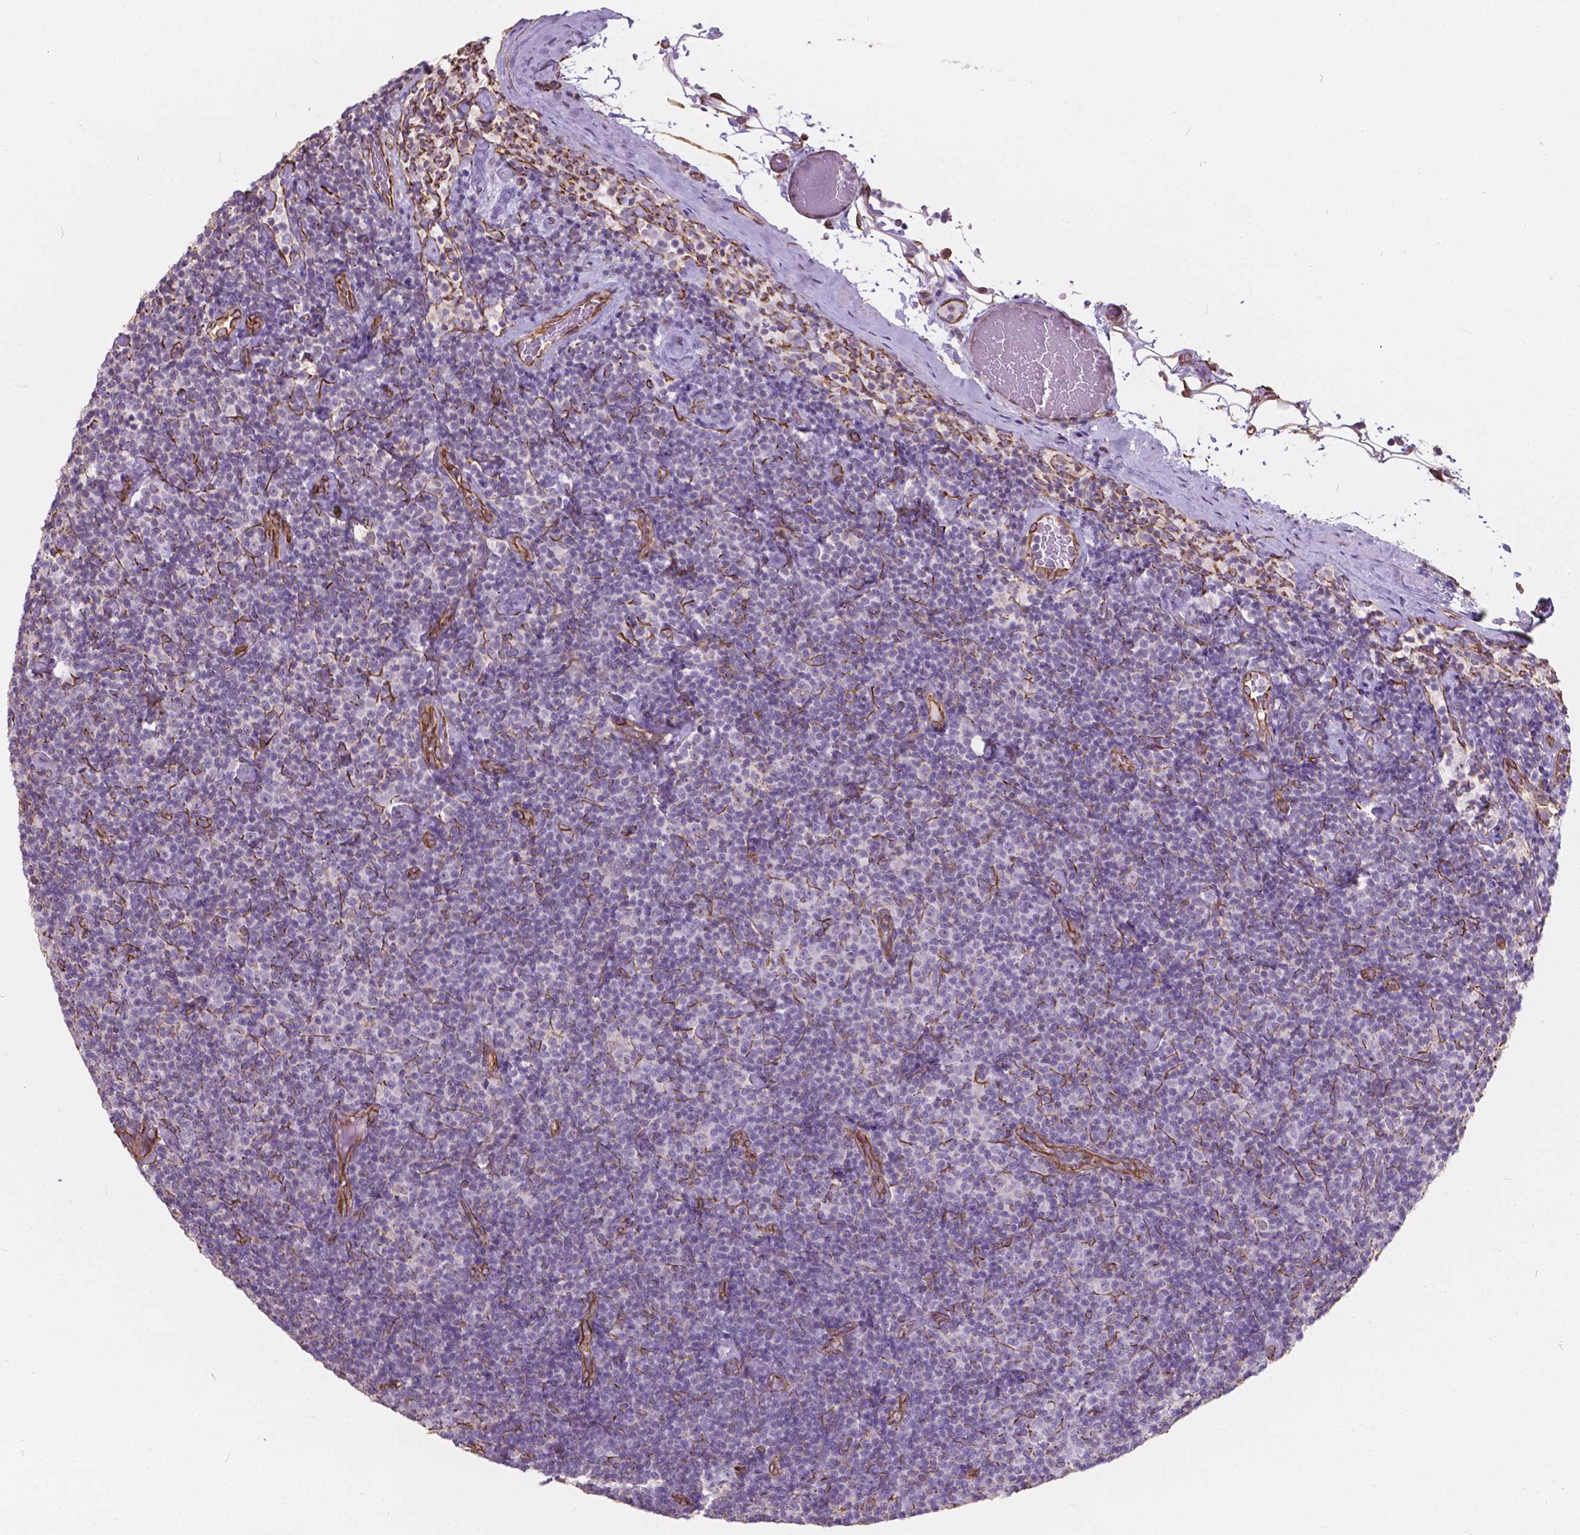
{"staining": {"intensity": "negative", "quantity": "none", "location": "none"}, "tissue": "lymphoma", "cell_type": "Tumor cells", "image_type": "cancer", "snomed": [{"axis": "morphology", "description": "Malignant lymphoma, non-Hodgkin's type, Low grade"}, {"axis": "topography", "description": "Lymph node"}], "caption": "Immunohistochemistry (IHC) image of human lymphoma stained for a protein (brown), which exhibits no expression in tumor cells.", "gene": "AMOT", "patient": {"sex": "male", "age": 81}}